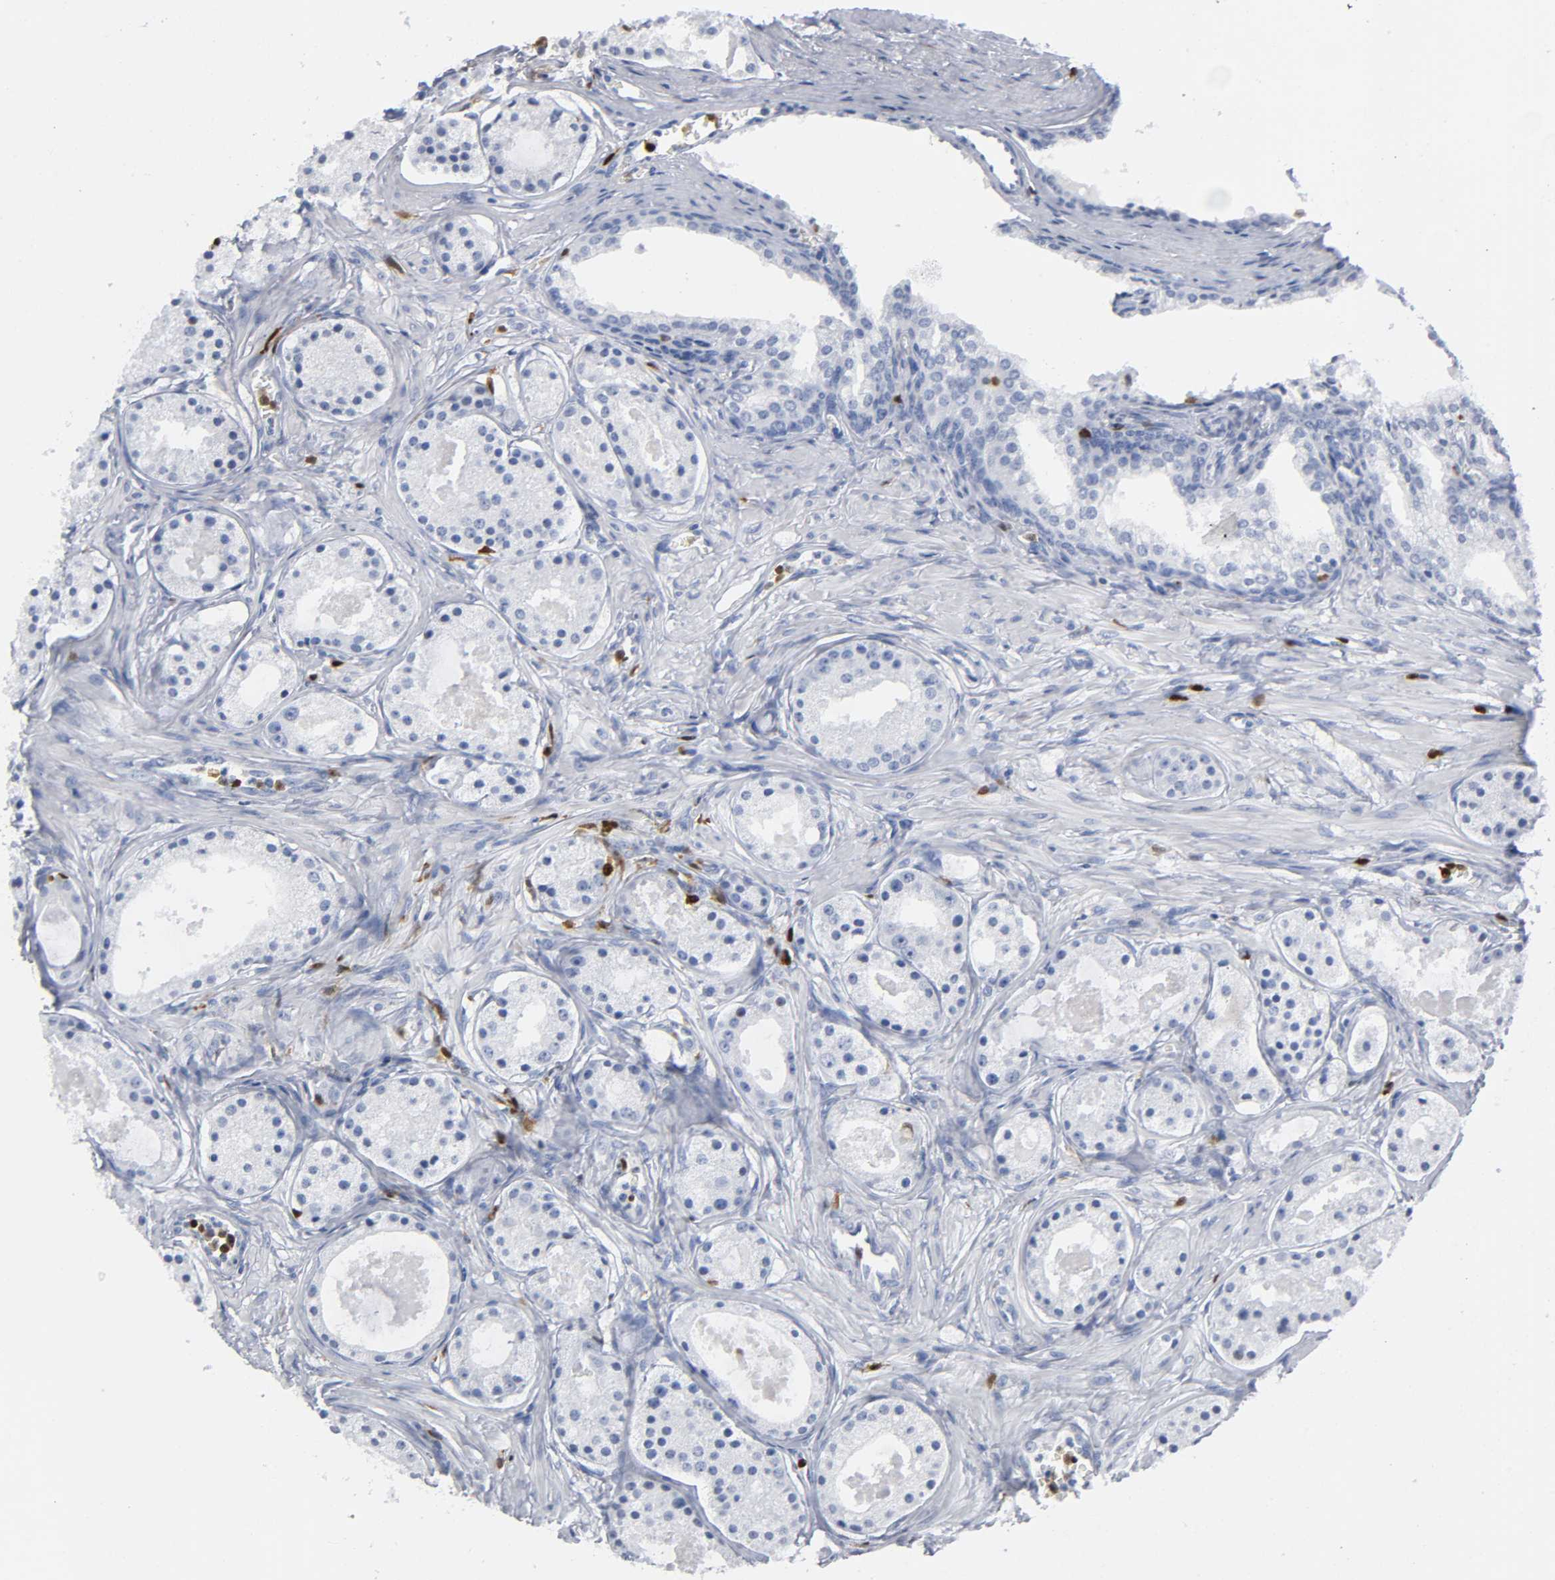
{"staining": {"intensity": "negative", "quantity": "none", "location": "none"}, "tissue": "prostate cancer", "cell_type": "Tumor cells", "image_type": "cancer", "snomed": [{"axis": "morphology", "description": "Adenocarcinoma, Low grade"}, {"axis": "topography", "description": "Prostate"}], "caption": "Human low-grade adenocarcinoma (prostate) stained for a protein using IHC demonstrates no positivity in tumor cells.", "gene": "DOK2", "patient": {"sex": "male", "age": 57}}